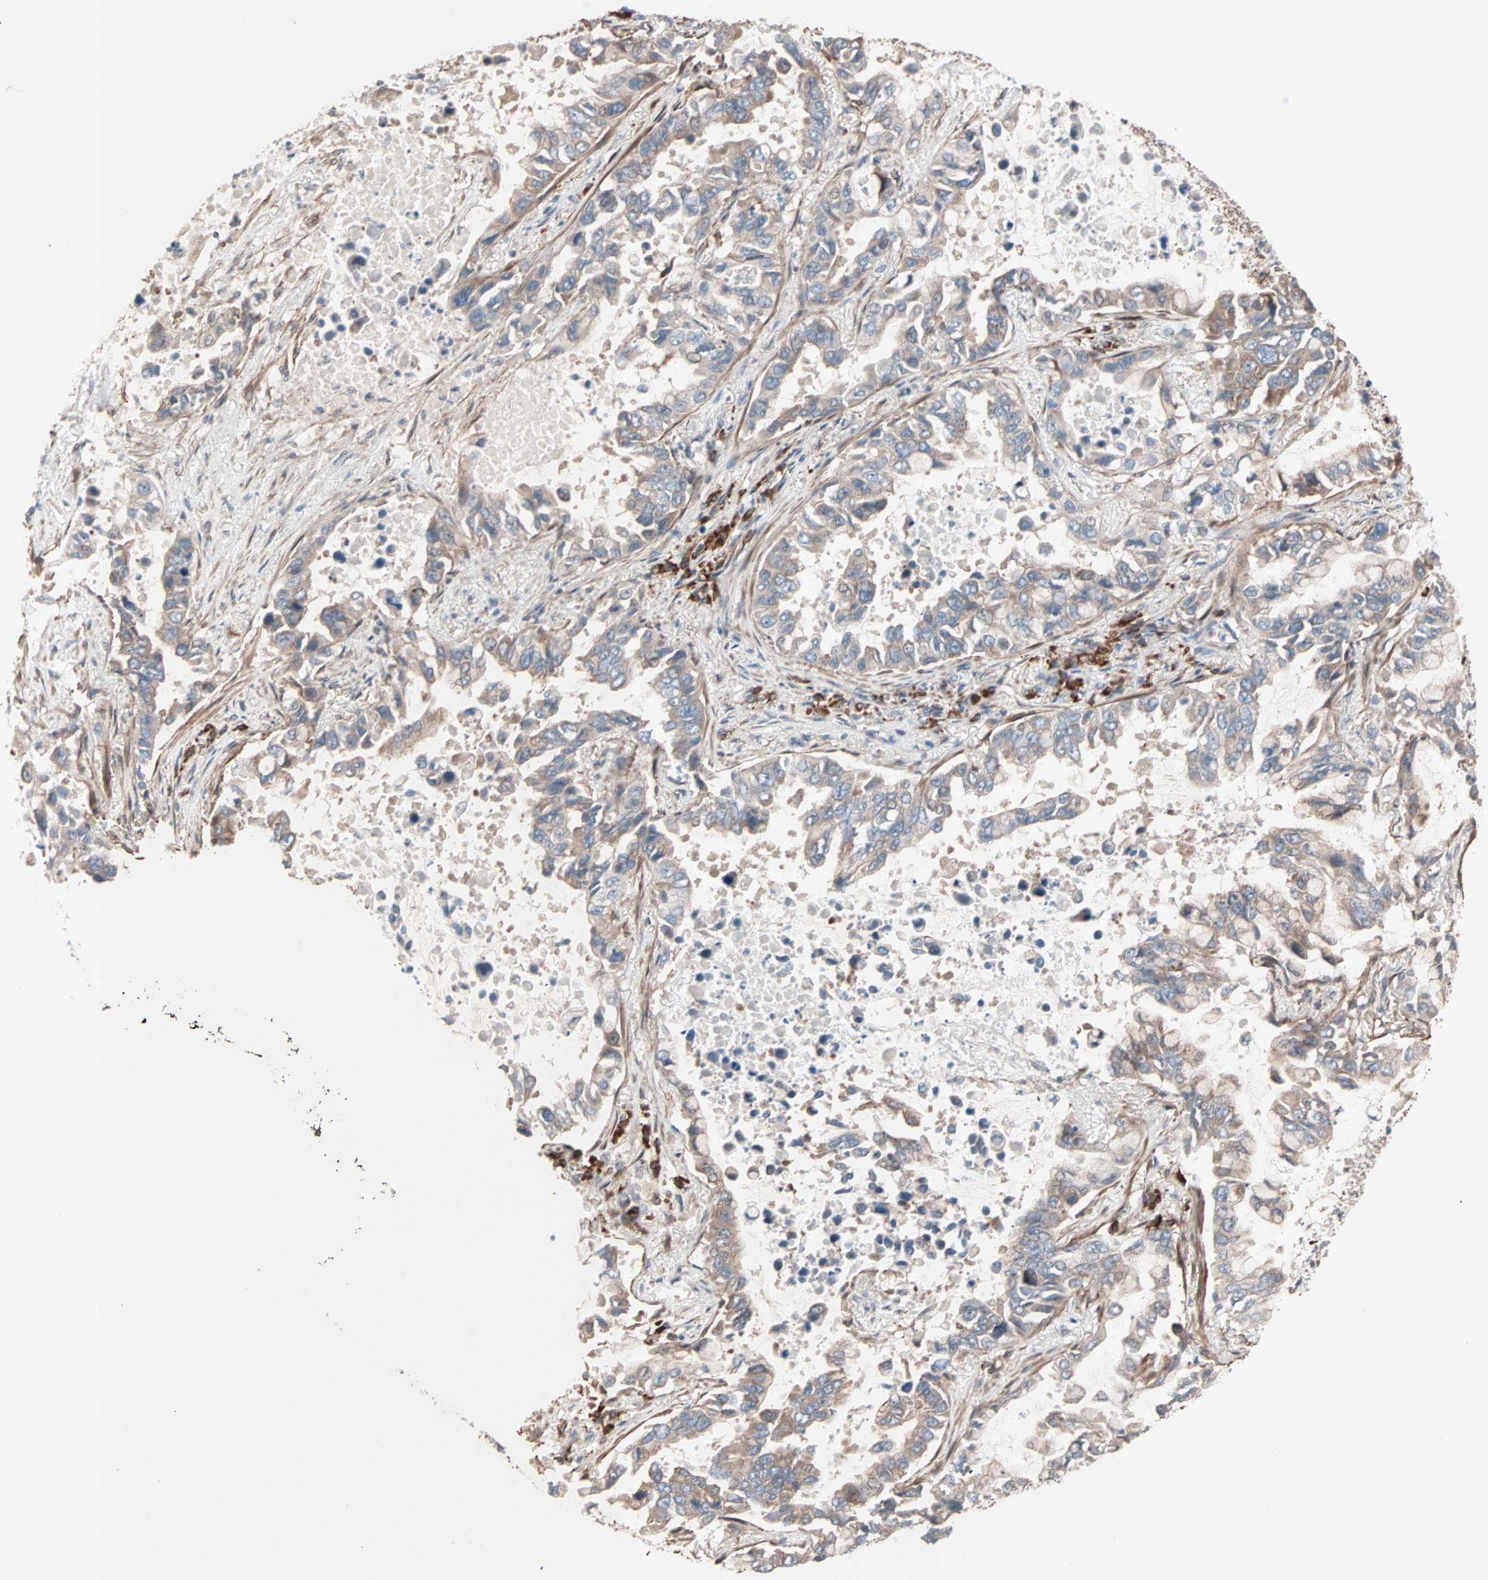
{"staining": {"intensity": "moderate", "quantity": ">75%", "location": "cytoplasmic/membranous"}, "tissue": "lung cancer", "cell_type": "Tumor cells", "image_type": "cancer", "snomed": [{"axis": "morphology", "description": "Adenocarcinoma, NOS"}, {"axis": "topography", "description": "Lung"}], "caption": "Immunohistochemistry staining of adenocarcinoma (lung), which reveals medium levels of moderate cytoplasmic/membranous positivity in about >75% of tumor cells indicating moderate cytoplasmic/membranous protein expression. The staining was performed using DAB (3,3'-diaminobenzidine) (brown) for protein detection and nuclei were counterstained in hematoxylin (blue).", "gene": "ALG5", "patient": {"sex": "male", "age": 64}}